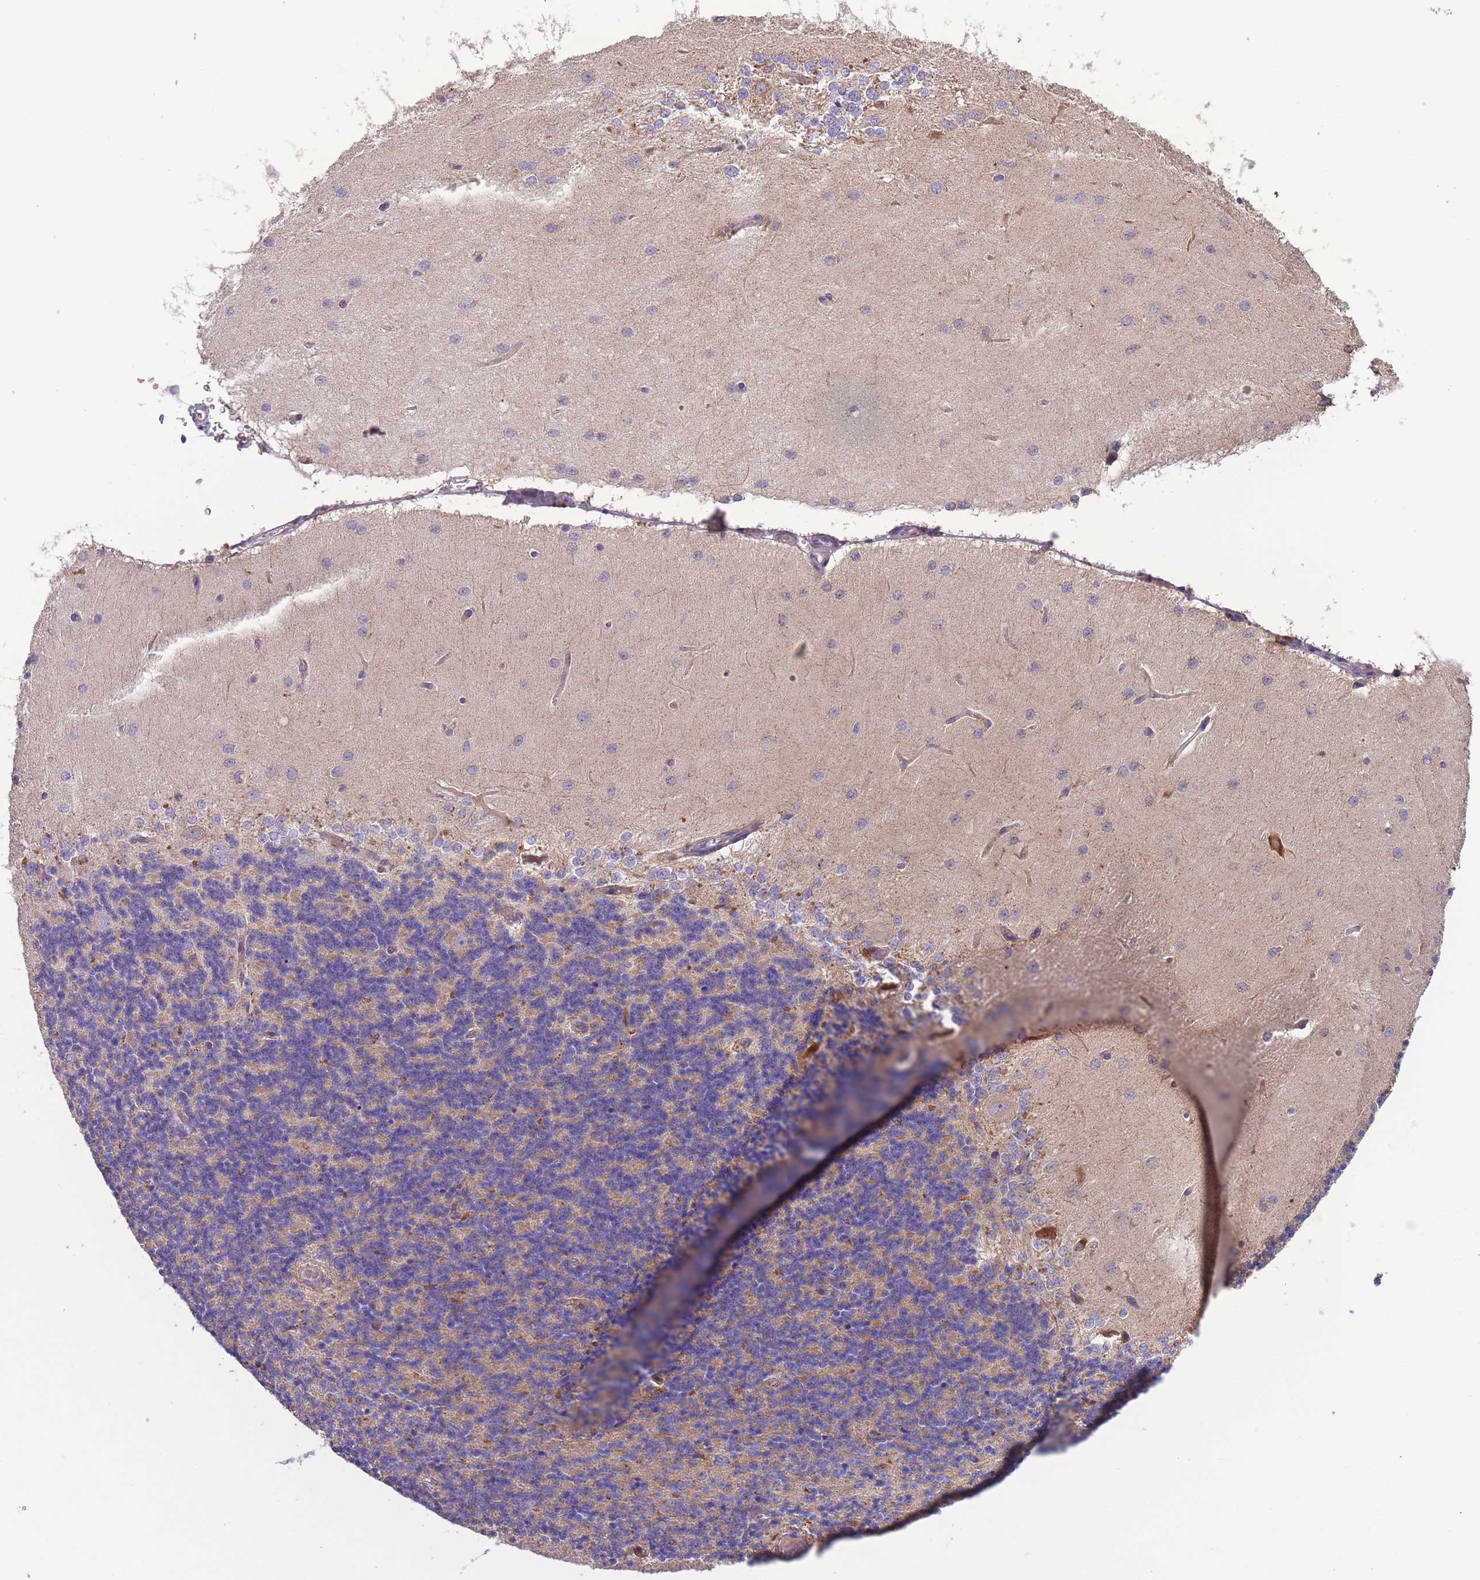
{"staining": {"intensity": "moderate", "quantity": "<25%", "location": "cytoplasmic/membranous"}, "tissue": "cerebellum", "cell_type": "Cells in granular layer", "image_type": "normal", "snomed": [{"axis": "morphology", "description": "Normal tissue, NOS"}, {"axis": "topography", "description": "Cerebellum"}], "caption": "Immunohistochemistry (IHC) of benign human cerebellum exhibits low levels of moderate cytoplasmic/membranous positivity in approximately <25% of cells in granular layer. (DAB (3,3'-diaminobenzidine) = brown stain, brightfield microscopy at high magnification).", "gene": "SLC25A42", "patient": {"sex": "female", "age": 29}}